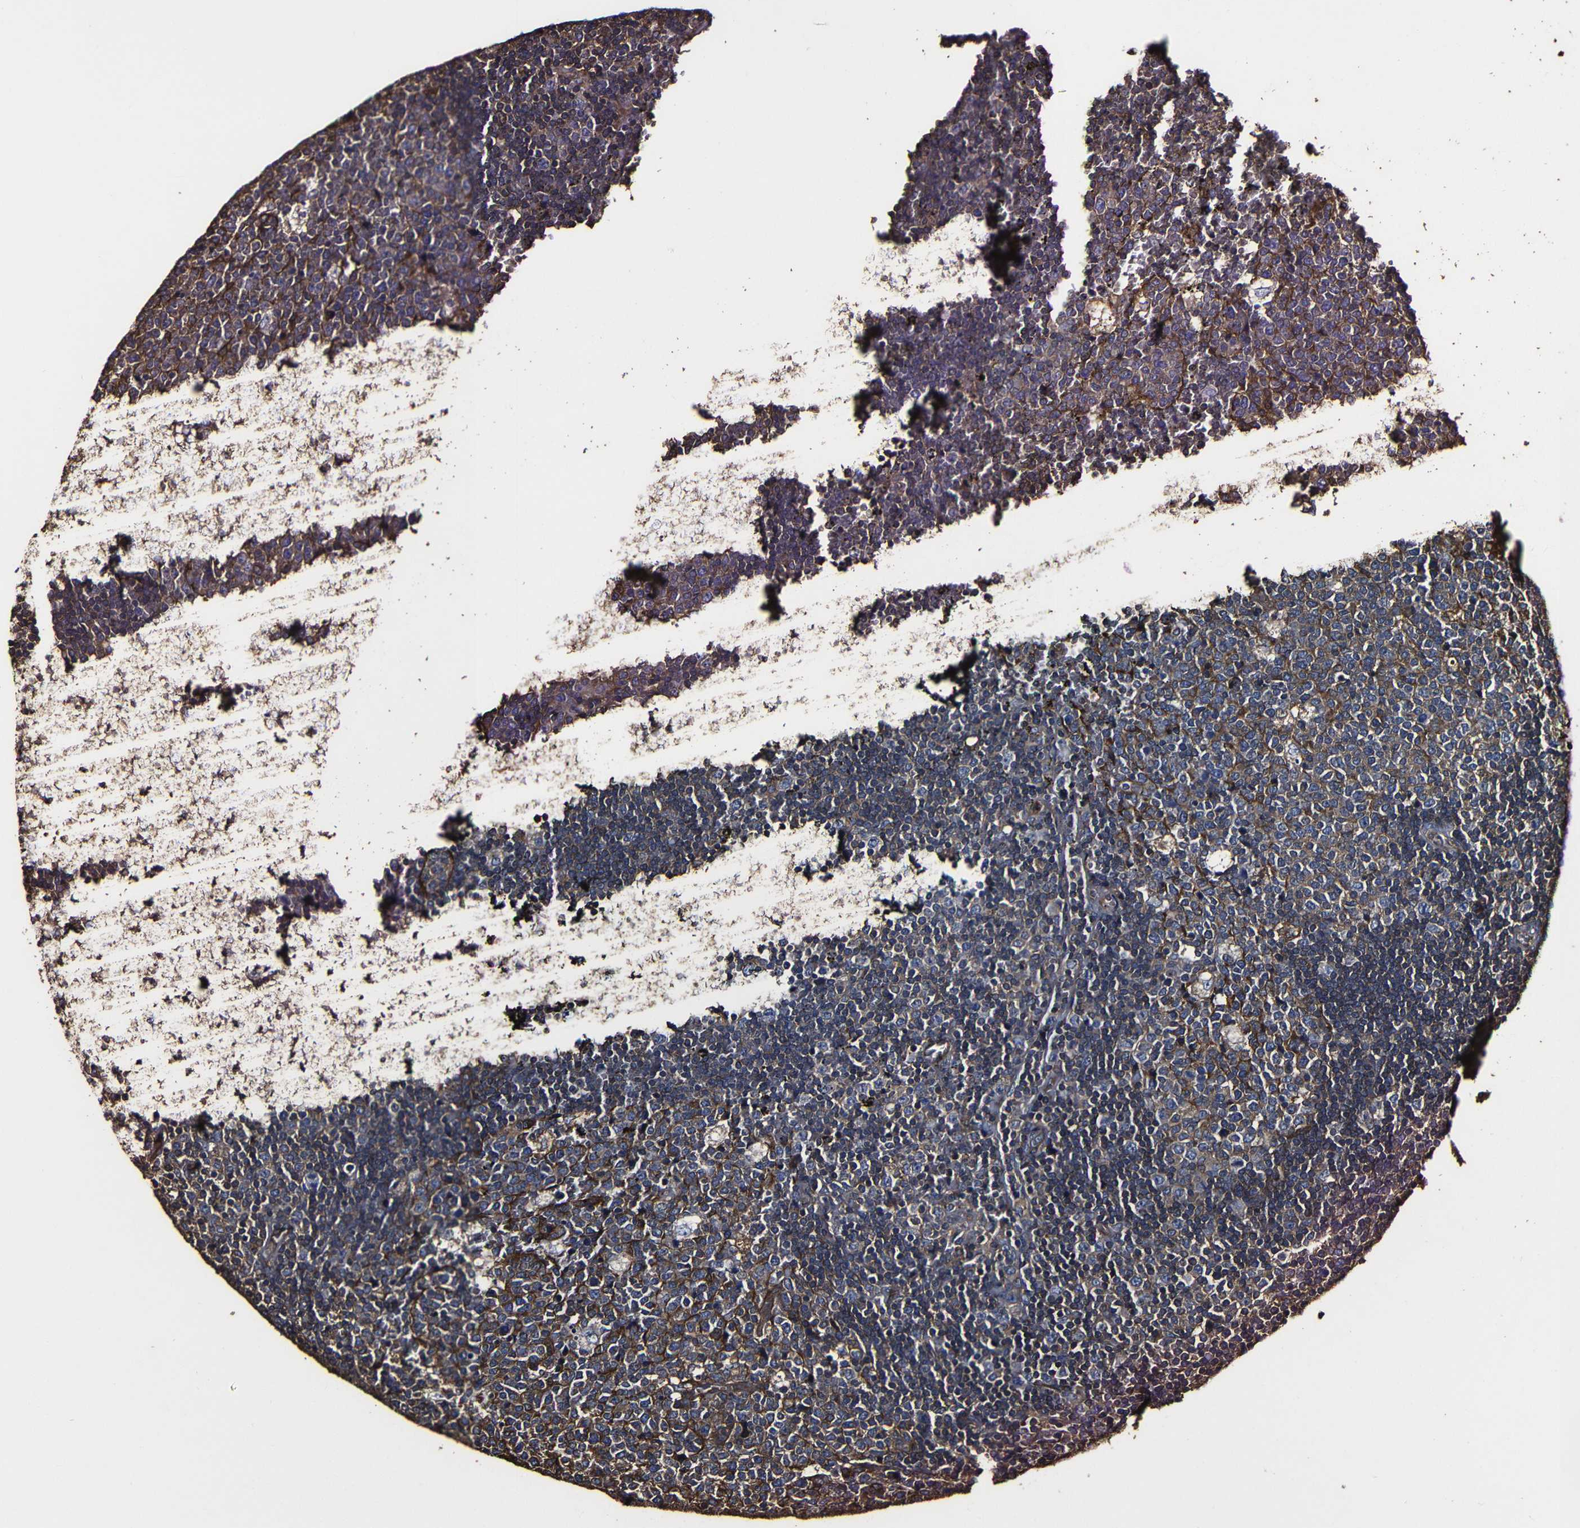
{"staining": {"intensity": "strong", "quantity": "25%-75%", "location": "cytoplasmic/membranous"}, "tissue": "lymph node", "cell_type": "Germinal center cells", "image_type": "normal", "snomed": [{"axis": "morphology", "description": "Normal tissue, NOS"}, {"axis": "topography", "description": "Lymph node"}, {"axis": "topography", "description": "Salivary gland"}], "caption": "Immunohistochemical staining of benign human lymph node reveals high levels of strong cytoplasmic/membranous expression in approximately 25%-75% of germinal center cells.", "gene": "MSN", "patient": {"sex": "male", "age": 8}}